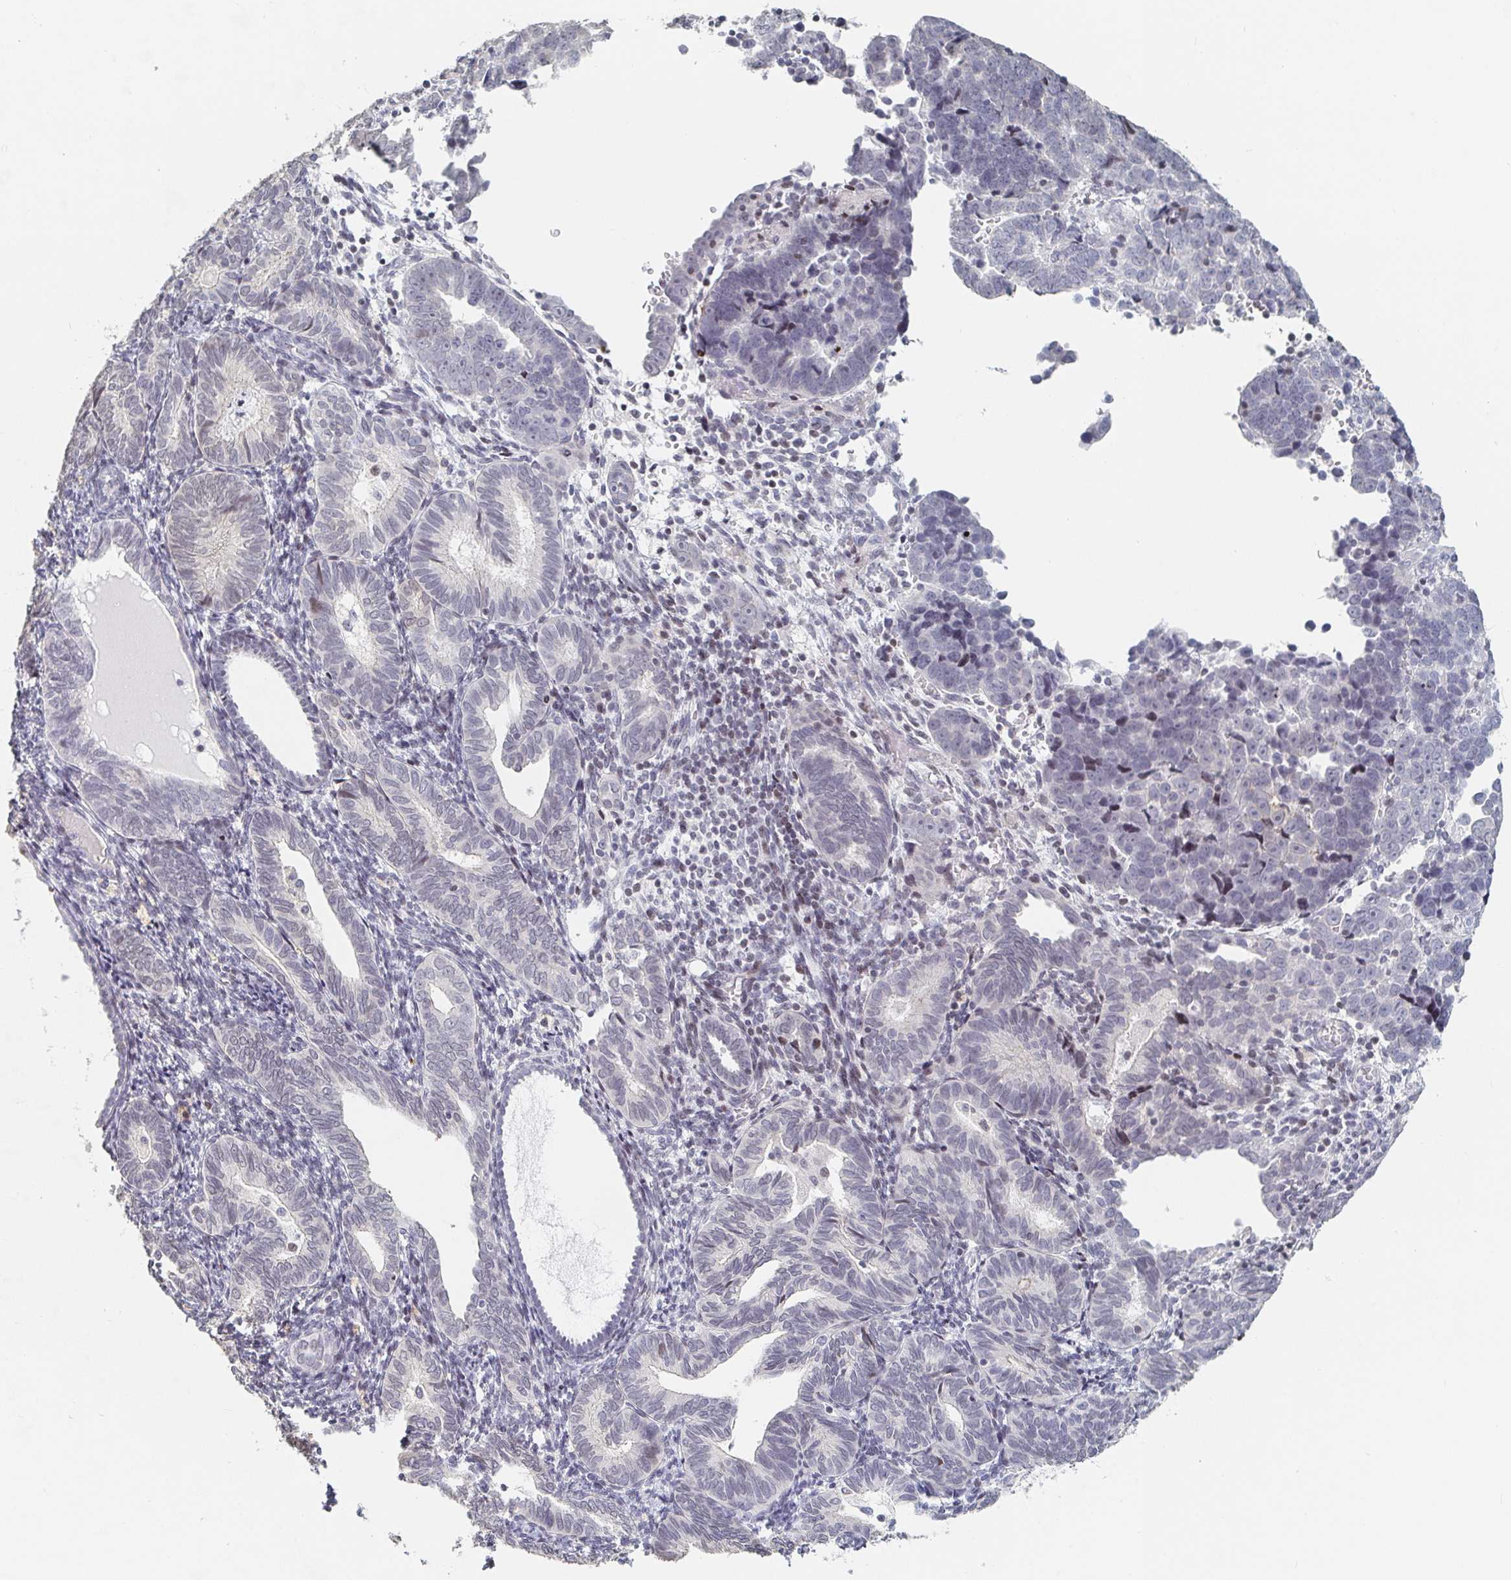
{"staining": {"intensity": "negative", "quantity": "none", "location": "none"}, "tissue": "endometrial cancer", "cell_type": "Tumor cells", "image_type": "cancer", "snomed": [{"axis": "morphology", "description": "Adenocarcinoma, NOS"}, {"axis": "topography", "description": "Endometrium"}], "caption": "High magnification brightfield microscopy of adenocarcinoma (endometrial) stained with DAB (3,3'-diaminobenzidine) (brown) and counterstained with hematoxylin (blue): tumor cells show no significant expression.", "gene": "NME9", "patient": {"sex": "female", "age": 82}}